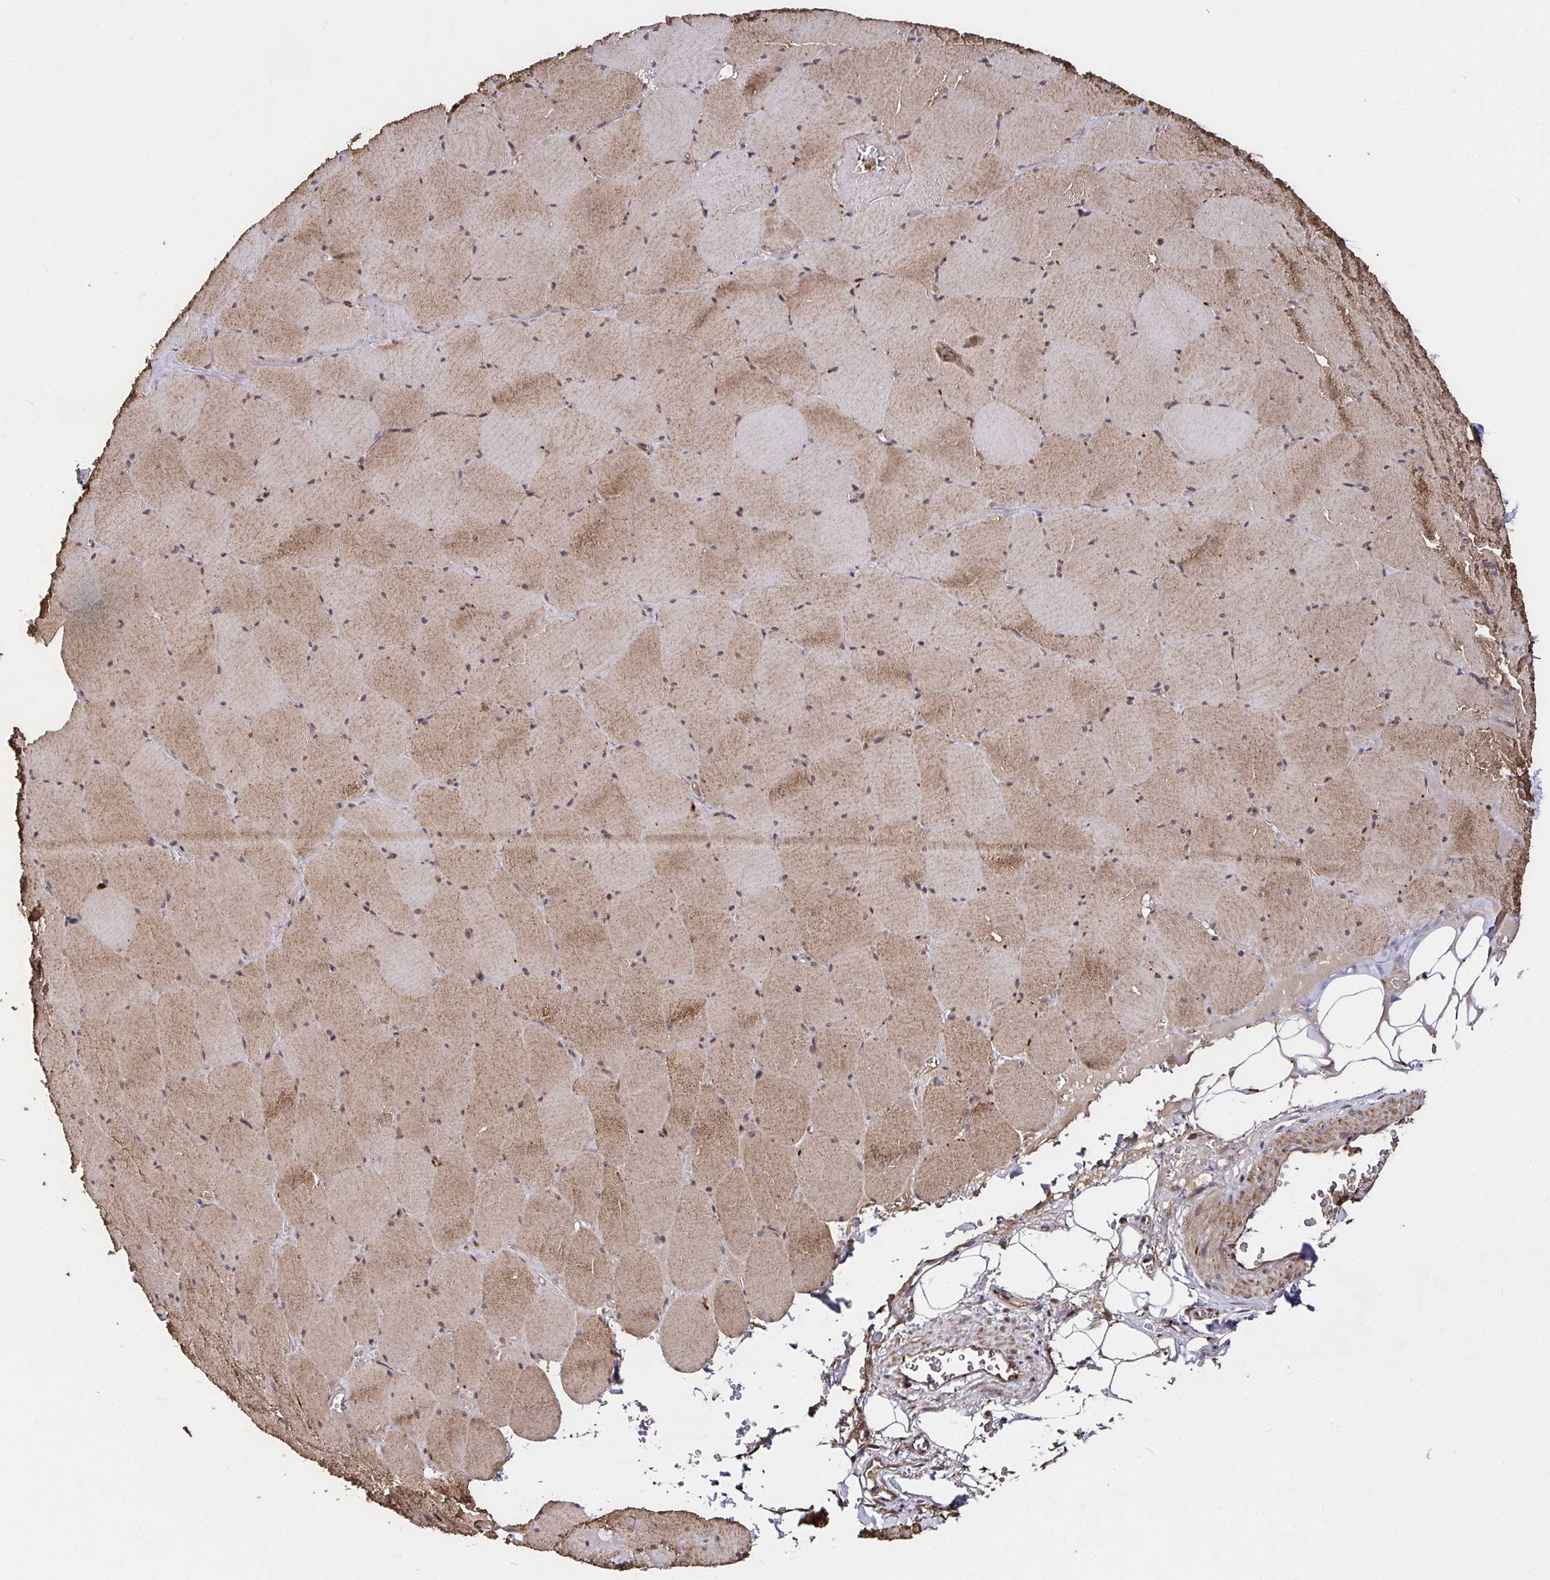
{"staining": {"intensity": "moderate", "quantity": ">75%", "location": "cytoplasmic/membranous"}, "tissue": "skeletal muscle", "cell_type": "Myocytes", "image_type": "normal", "snomed": [{"axis": "morphology", "description": "Normal tissue, NOS"}, {"axis": "topography", "description": "Skeletal muscle"}, {"axis": "topography", "description": "Head-Neck"}], "caption": "Immunohistochemical staining of unremarkable human skeletal muscle exhibits >75% levels of moderate cytoplasmic/membranous protein expression in about >75% of myocytes. Using DAB (3,3'-diaminobenzidine) (brown) and hematoxylin (blue) stains, captured at high magnification using brightfield microscopy.", "gene": "SMYD3", "patient": {"sex": "male", "age": 66}}